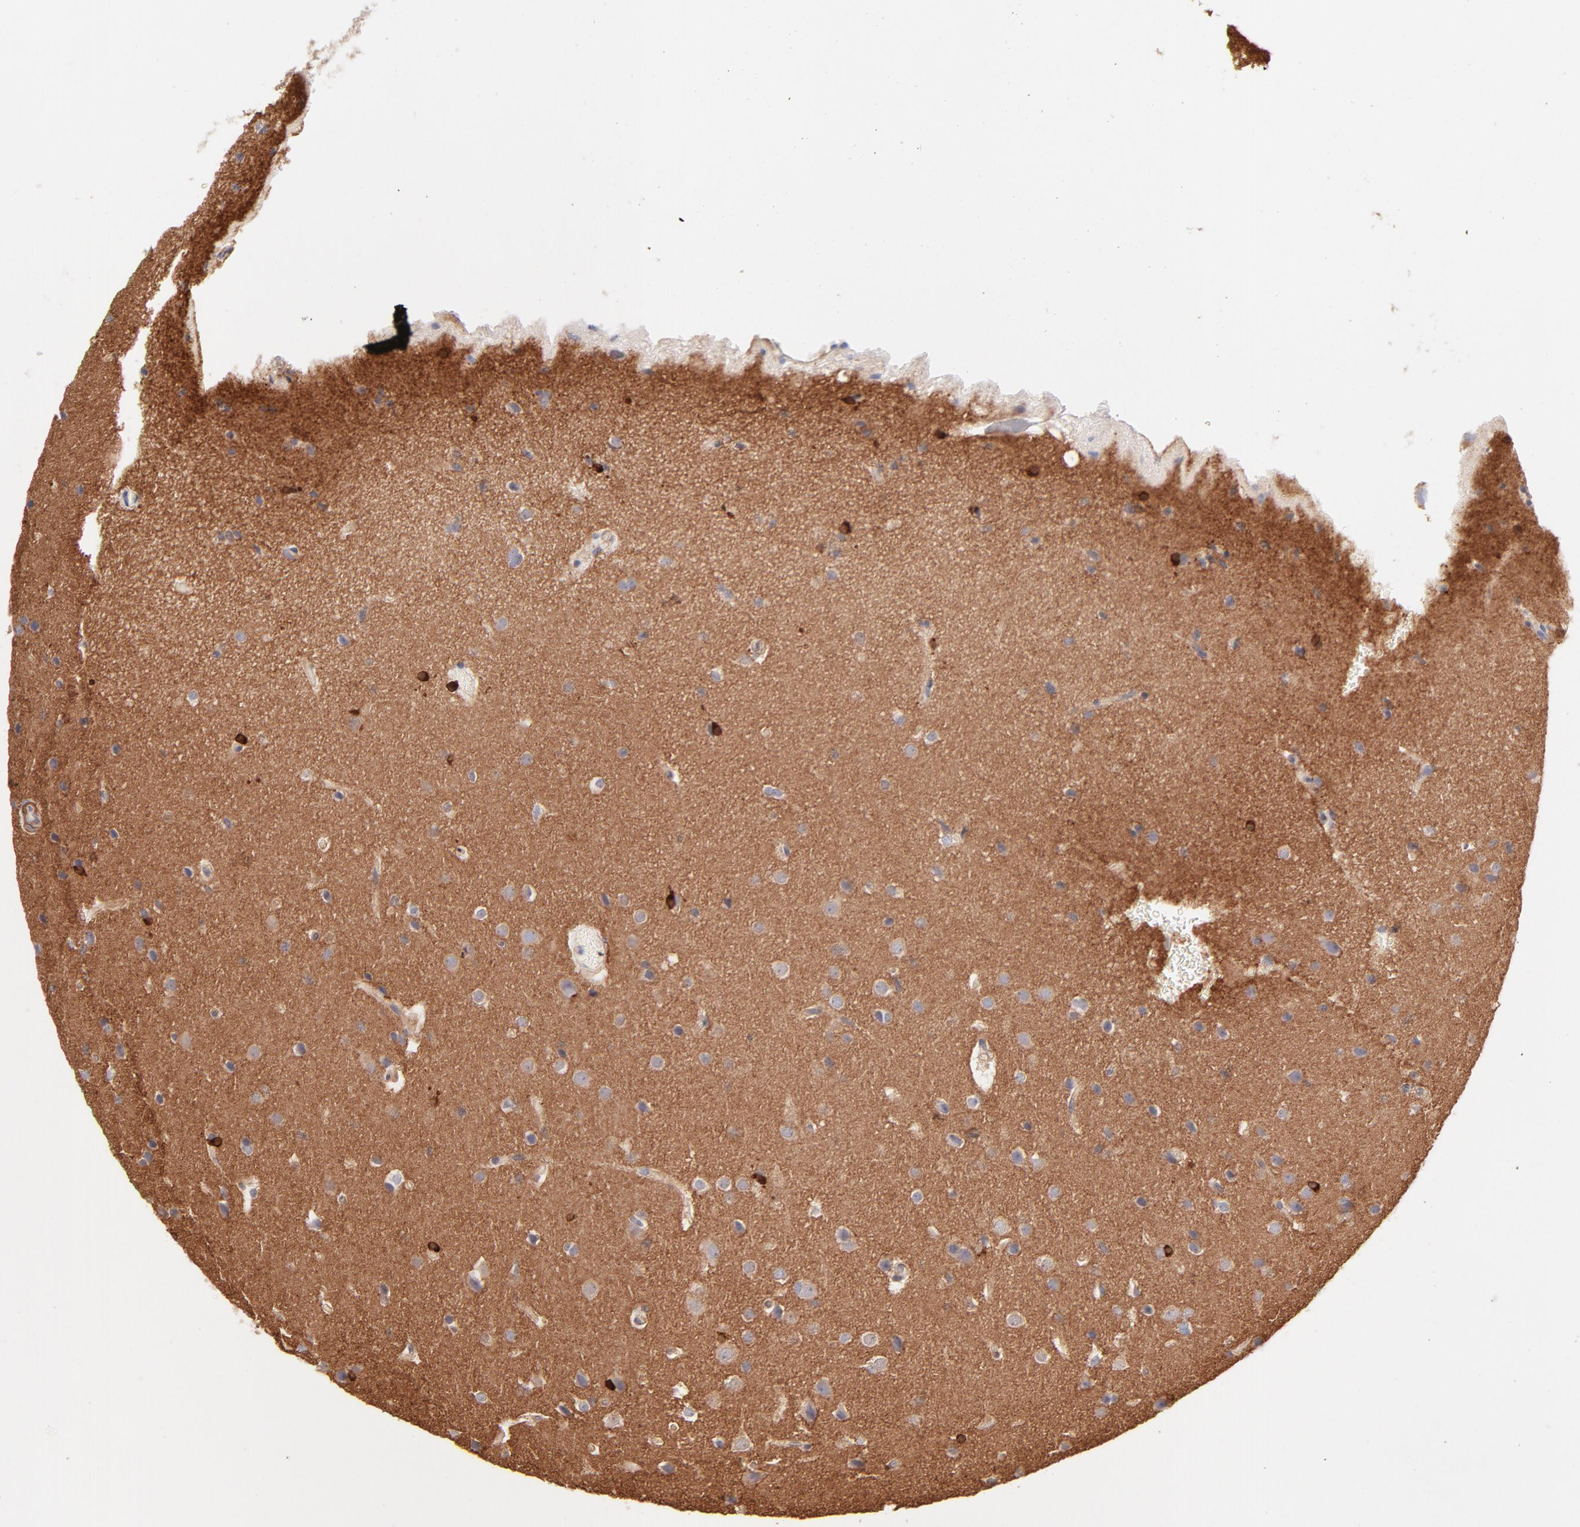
{"staining": {"intensity": "strong", "quantity": "25%-75%", "location": "cytoplasmic/membranous,nuclear"}, "tissue": "glioma", "cell_type": "Tumor cells", "image_type": "cancer", "snomed": [{"axis": "morphology", "description": "Glioma, malignant, Low grade"}, {"axis": "topography", "description": "Cerebral cortex"}], "caption": "About 25%-75% of tumor cells in human glioma show strong cytoplasmic/membranous and nuclear protein expression as visualized by brown immunohistochemical staining.", "gene": "LDLRAP1", "patient": {"sex": "female", "age": 47}}